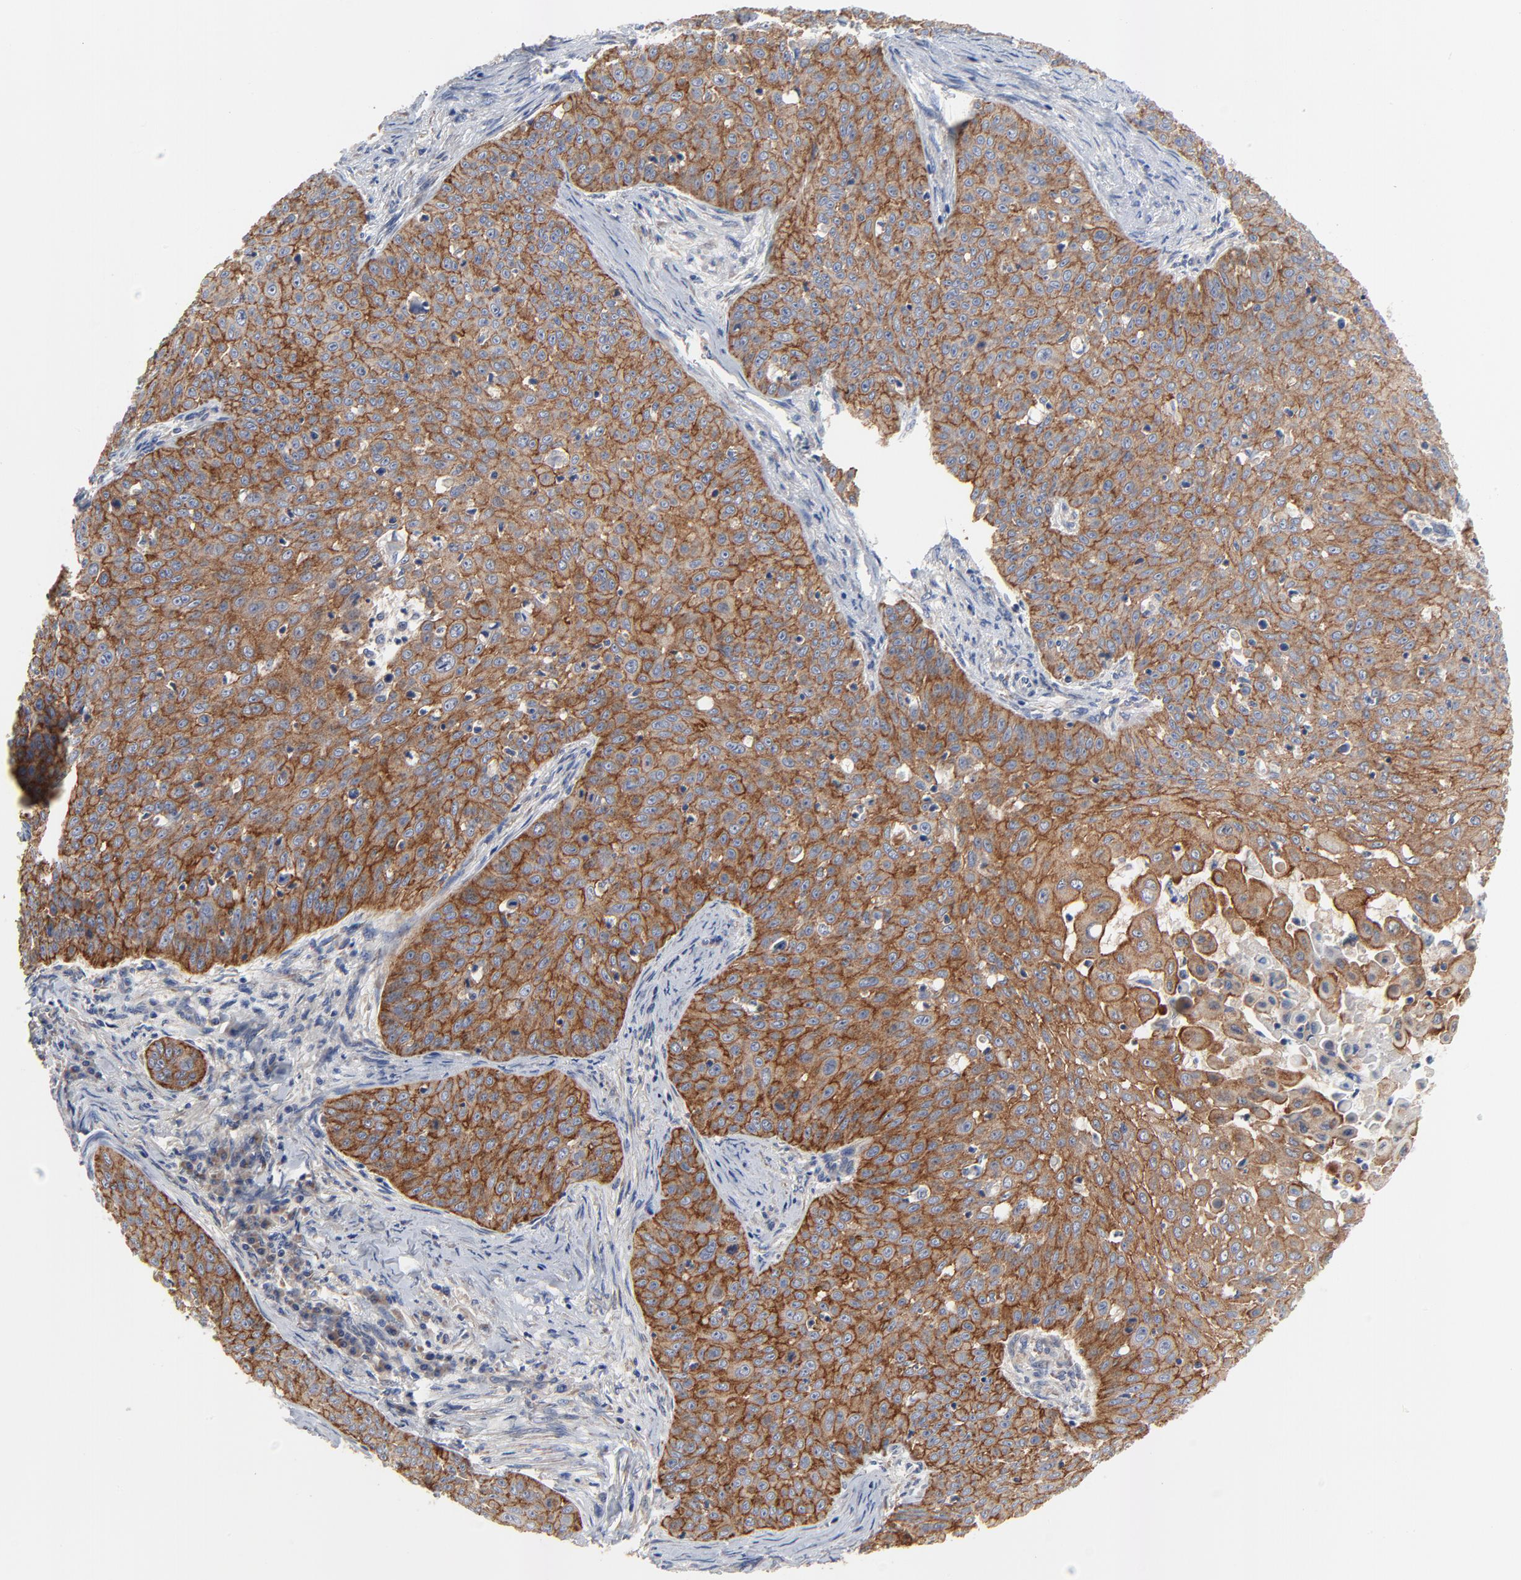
{"staining": {"intensity": "strong", "quantity": ">75%", "location": "cytoplasmic/membranous"}, "tissue": "skin cancer", "cell_type": "Tumor cells", "image_type": "cancer", "snomed": [{"axis": "morphology", "description": "Squamous cell carcinoma, NOS"}, {"axis": "topography", "description": "Skin"}], "caption": "A brown stain shows strong cytoplasmic/membranous staining of a protein in human skin cancer (squamous cell carcinoma) tumor cells. Using DAB (brown) and hematoxylin (blue) stains, captured at high magnification using brightfield microscopy.", "gene": "VAV2", "patient": {"sex": "male", "age": 82}}